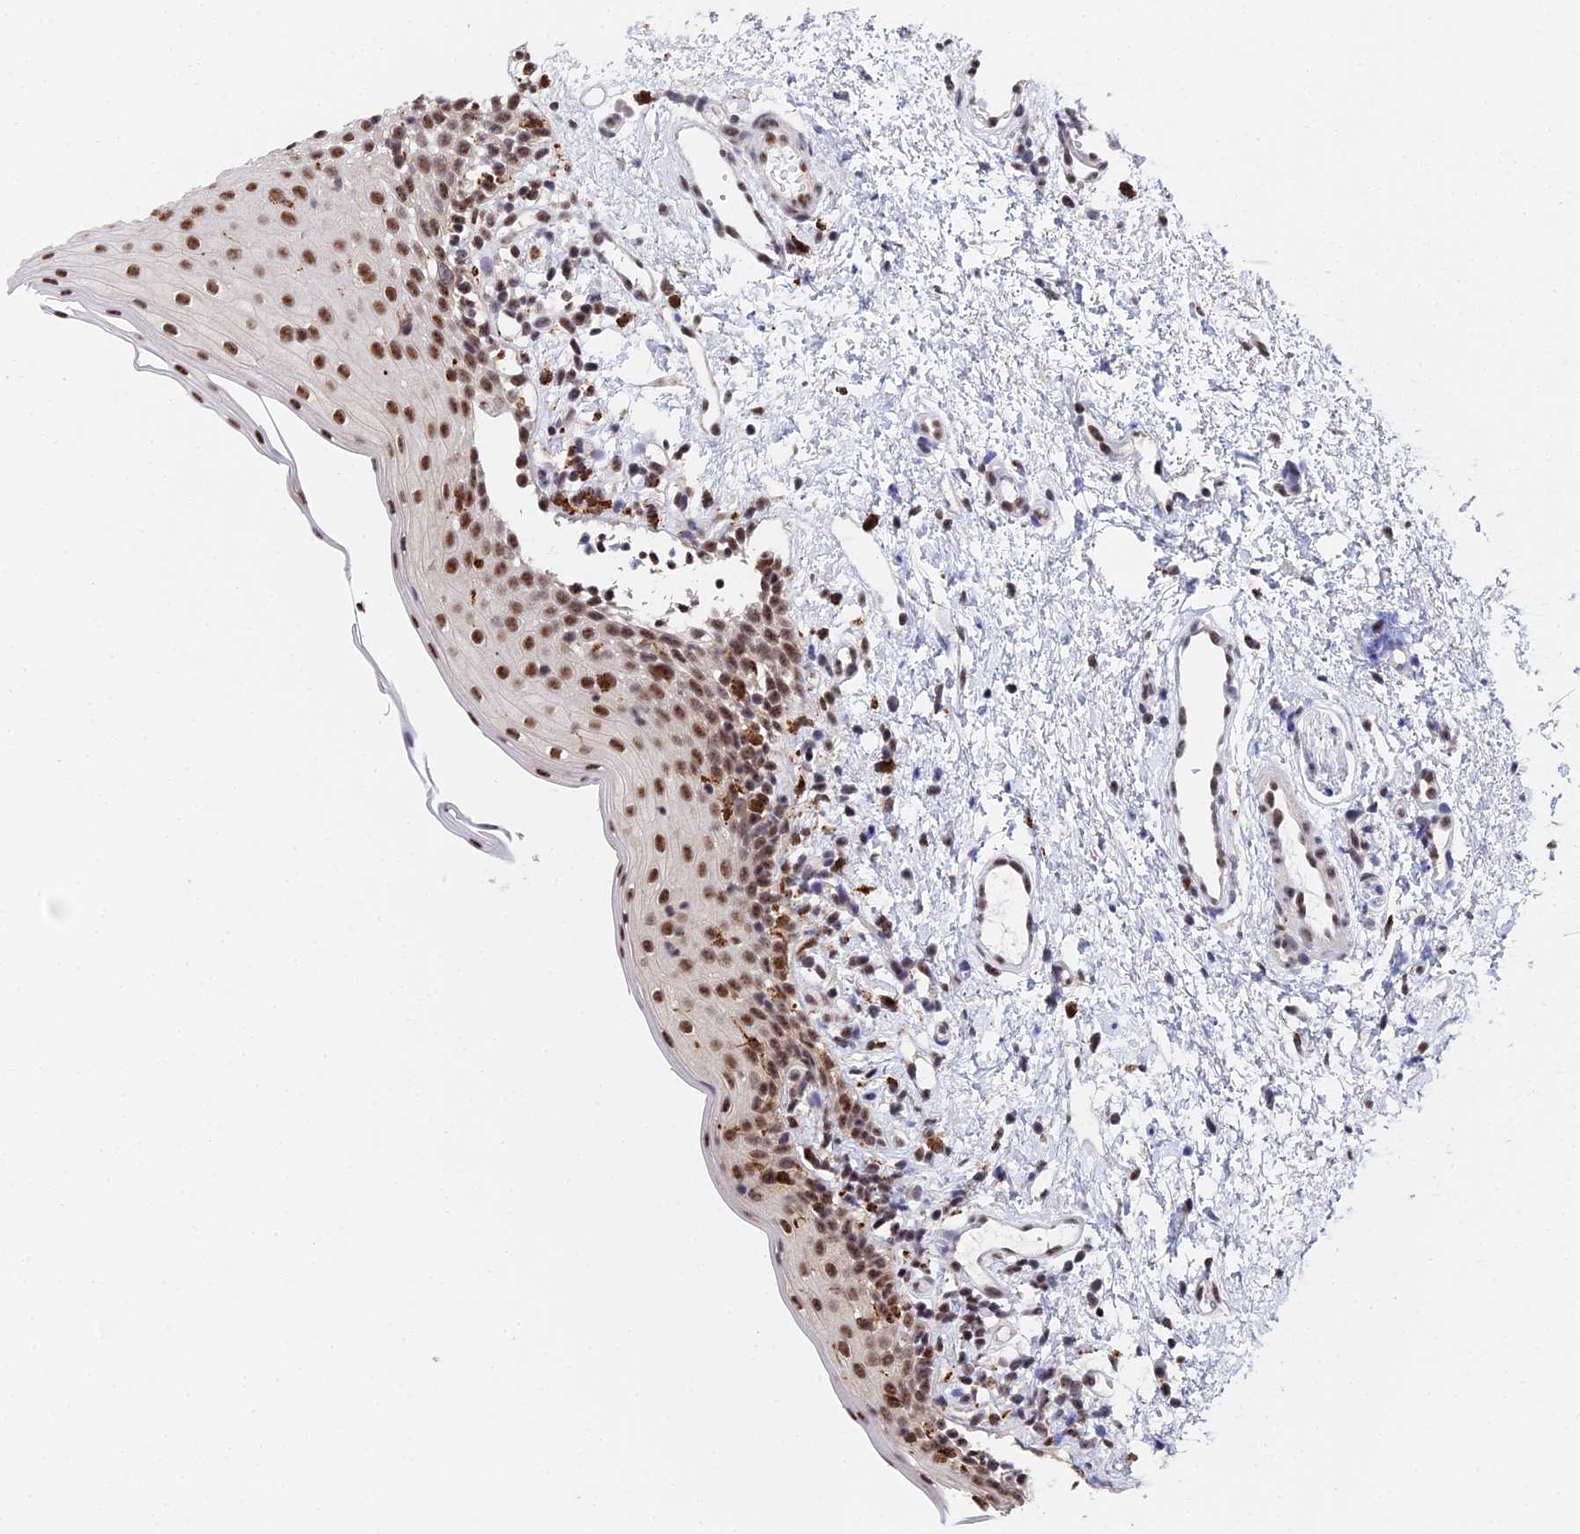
{"staining": {"intensity": "strong", "quantity": ">75%", "location": "nuclear"}, "tissue": "oral mucosa", "cell_type": "Squamous epithelial cells", "image_type": "normal", "snomed": [{"axis": "morphology", "description": "Normal tissue, NOS"}, {"axis": "topography", "description": "Oral tissue"}], "caption": "Benign oral mucosa was stained to show a protein in brown. There is high levels of strong nuclear positivity in approximately >75% of squamous epithelial cells.", "gene": "MAGOHB", "patient": {"sex": "female", "age": 13}}